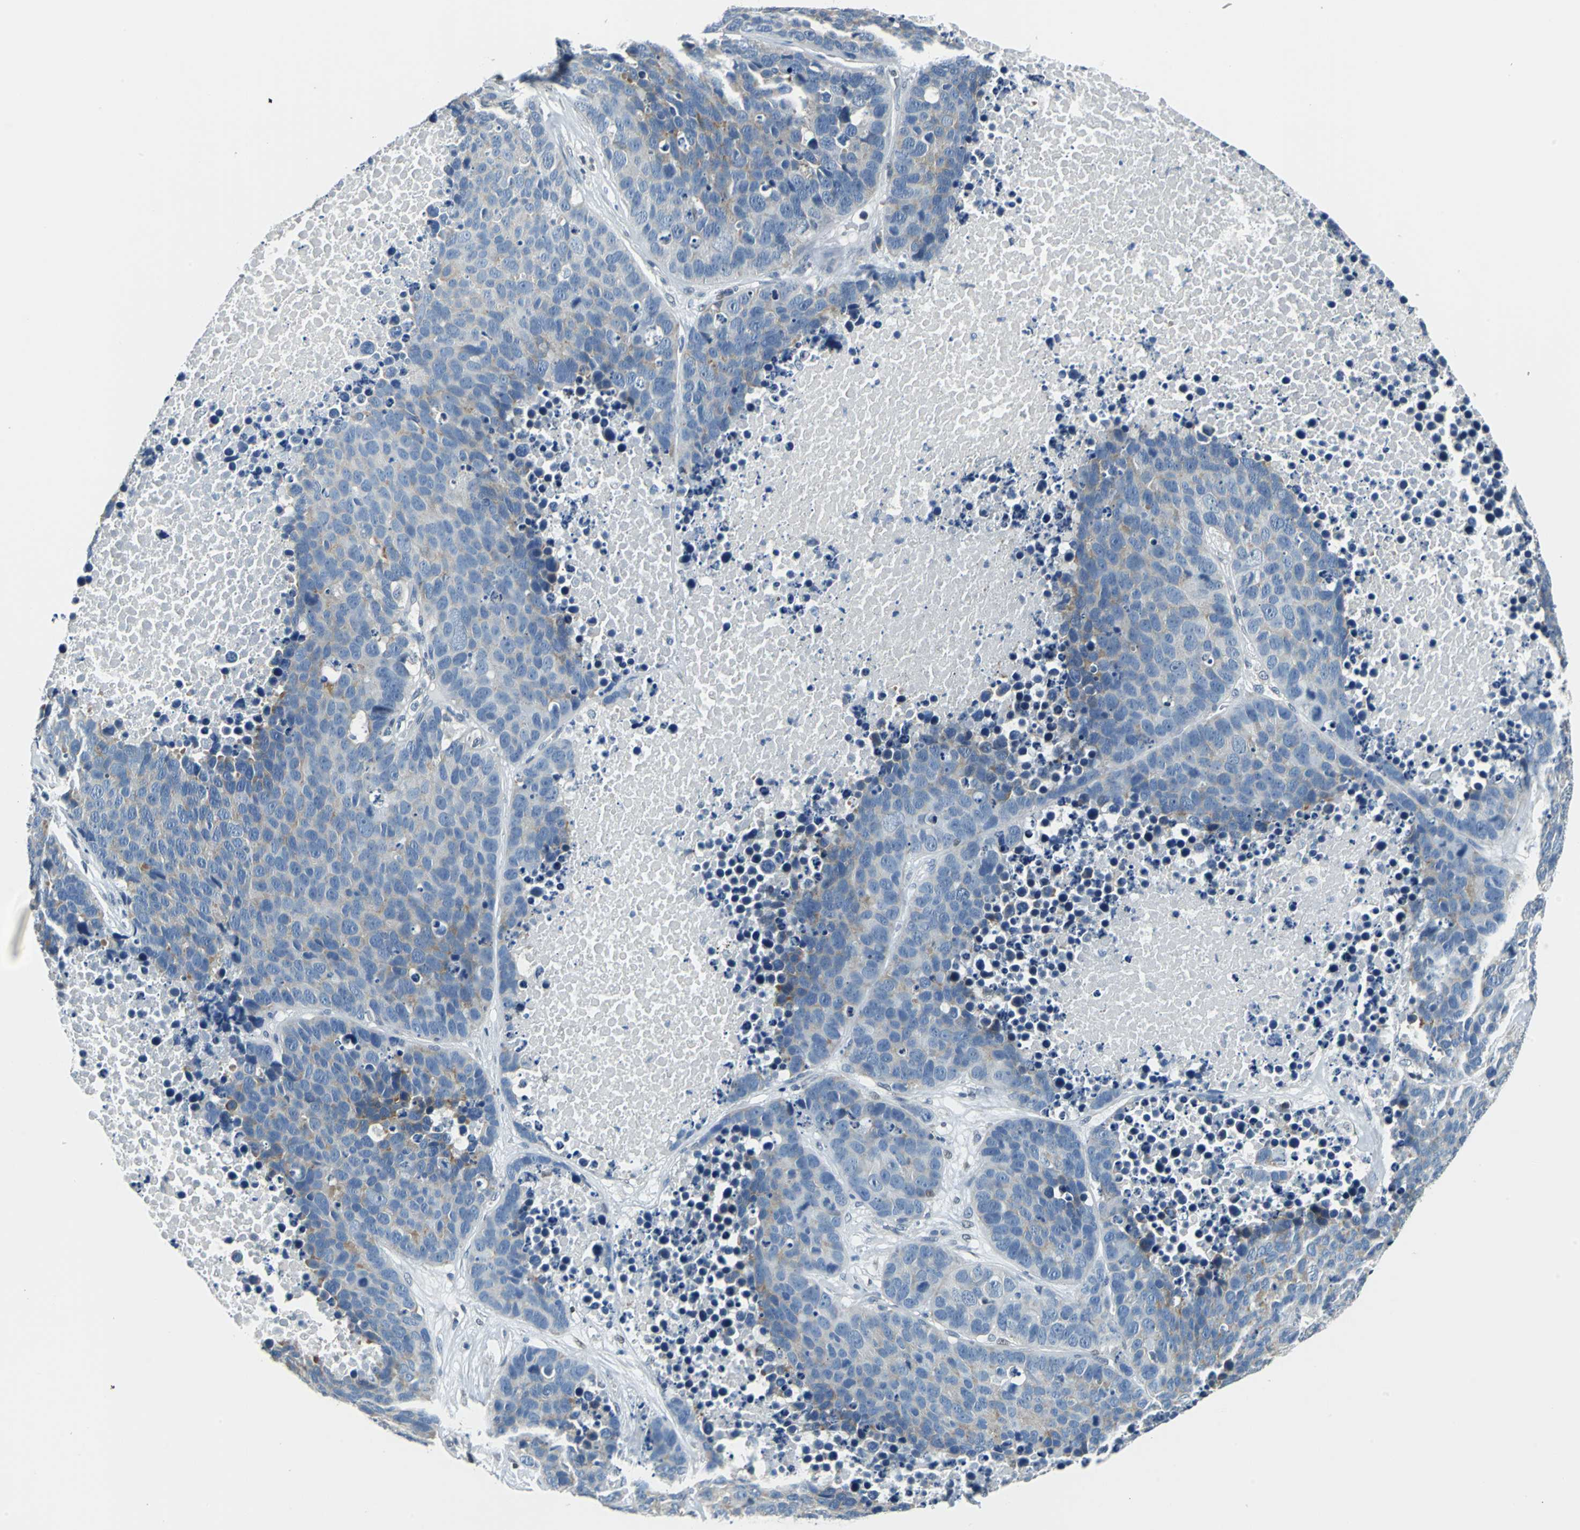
{"staining": {"intensity": "moderate", "quantity": "<25%", "location": "cytoplasmic/membranous"}, "tissue": "carcinoid", "cell_type": "Tumor cells", "image_type": "cancer", "snomed": [{"axis": "morphology", "description": "Carcinoid, malignant, NOS"}, {"axis": "topography", "description": "Lung"}], "caption": "Carcinoid (malignant) stained with a protein marker exhibits moderate staining in tumor cells.", "gene": "HCFC2", "patient": {"sex": "male", "age": 60}}